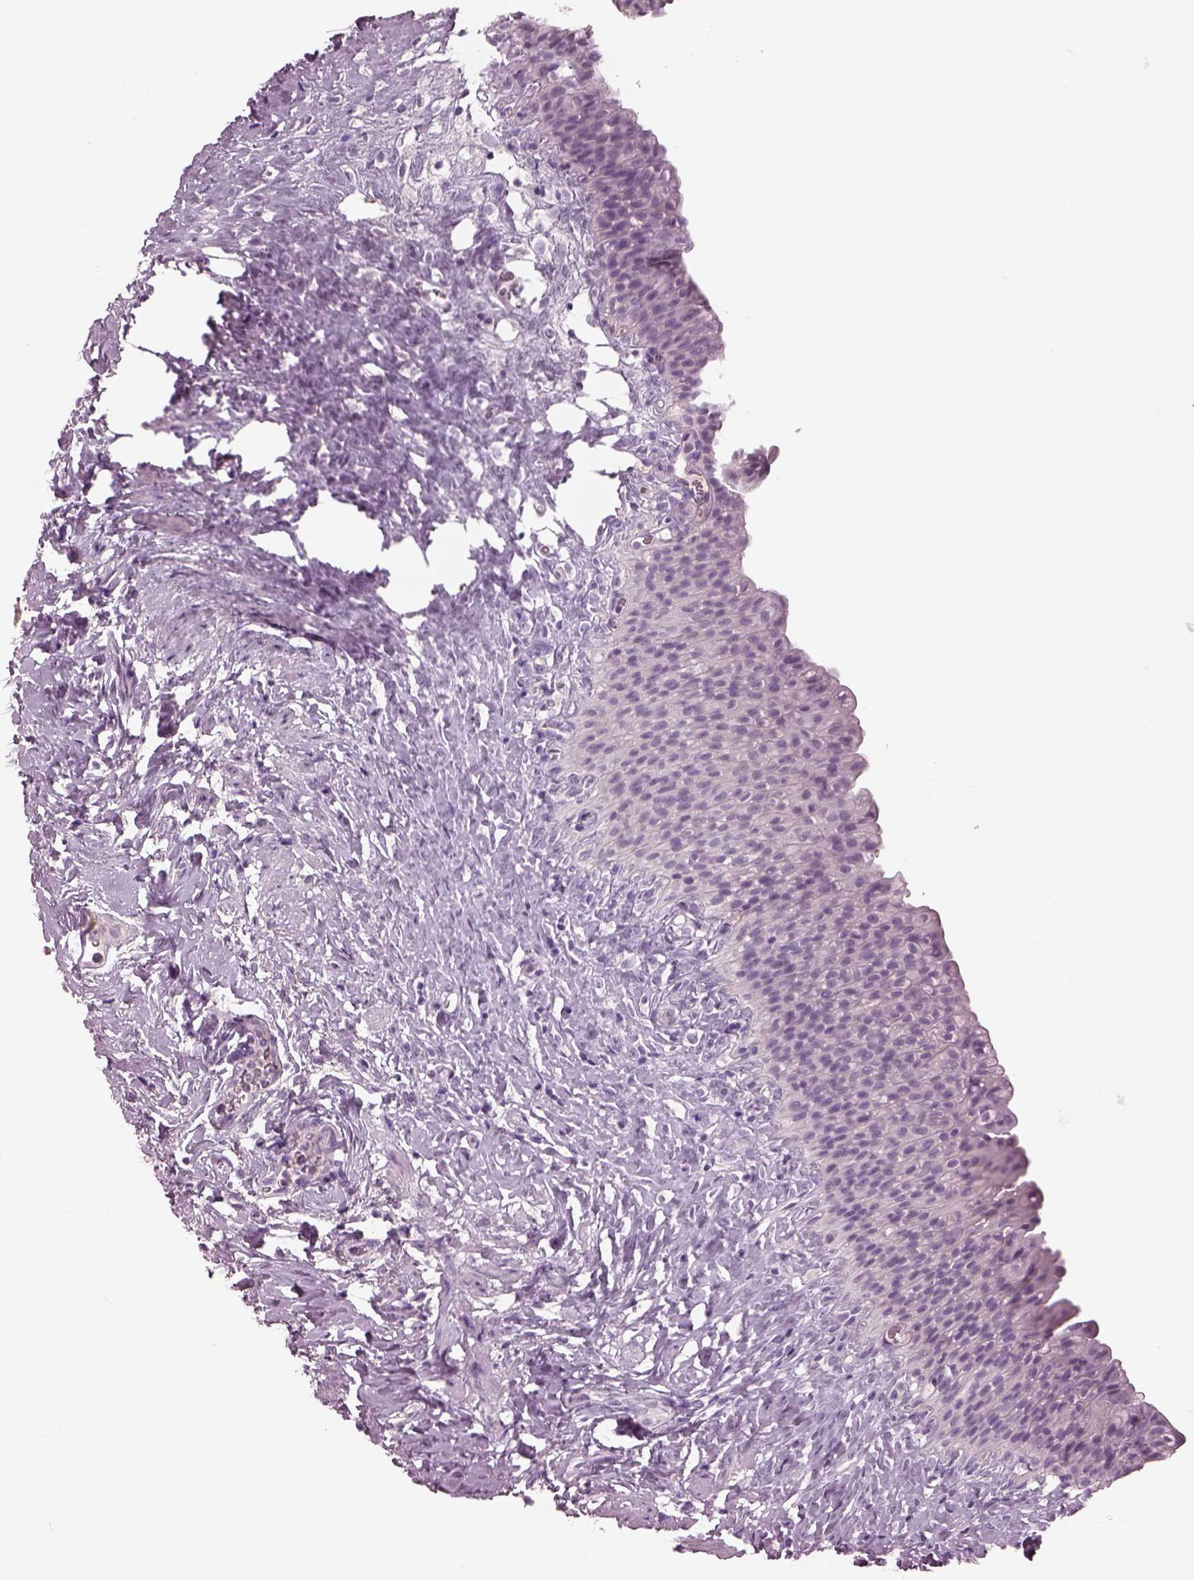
{"staining": {"intensity": "negative", "quantity": "none", "location": "none"}, "tissue": "urinary bladder", "cell_type": "Urothelial cells", "image_type": "normal", "snomed": [{"axis": "morphology", "description": "Normal tissue, NOS"}, {"axis": "topography", "description": "Urinary bladder"}], "caption": "Urinary bladder was stained to show a protein in brown. There is no significant staining in urothelial cells. (Brightfield microscopy of DAB IHC at high magnification).", "gene": "PACRG", "patient": {"sex": "male", "age": 76}}